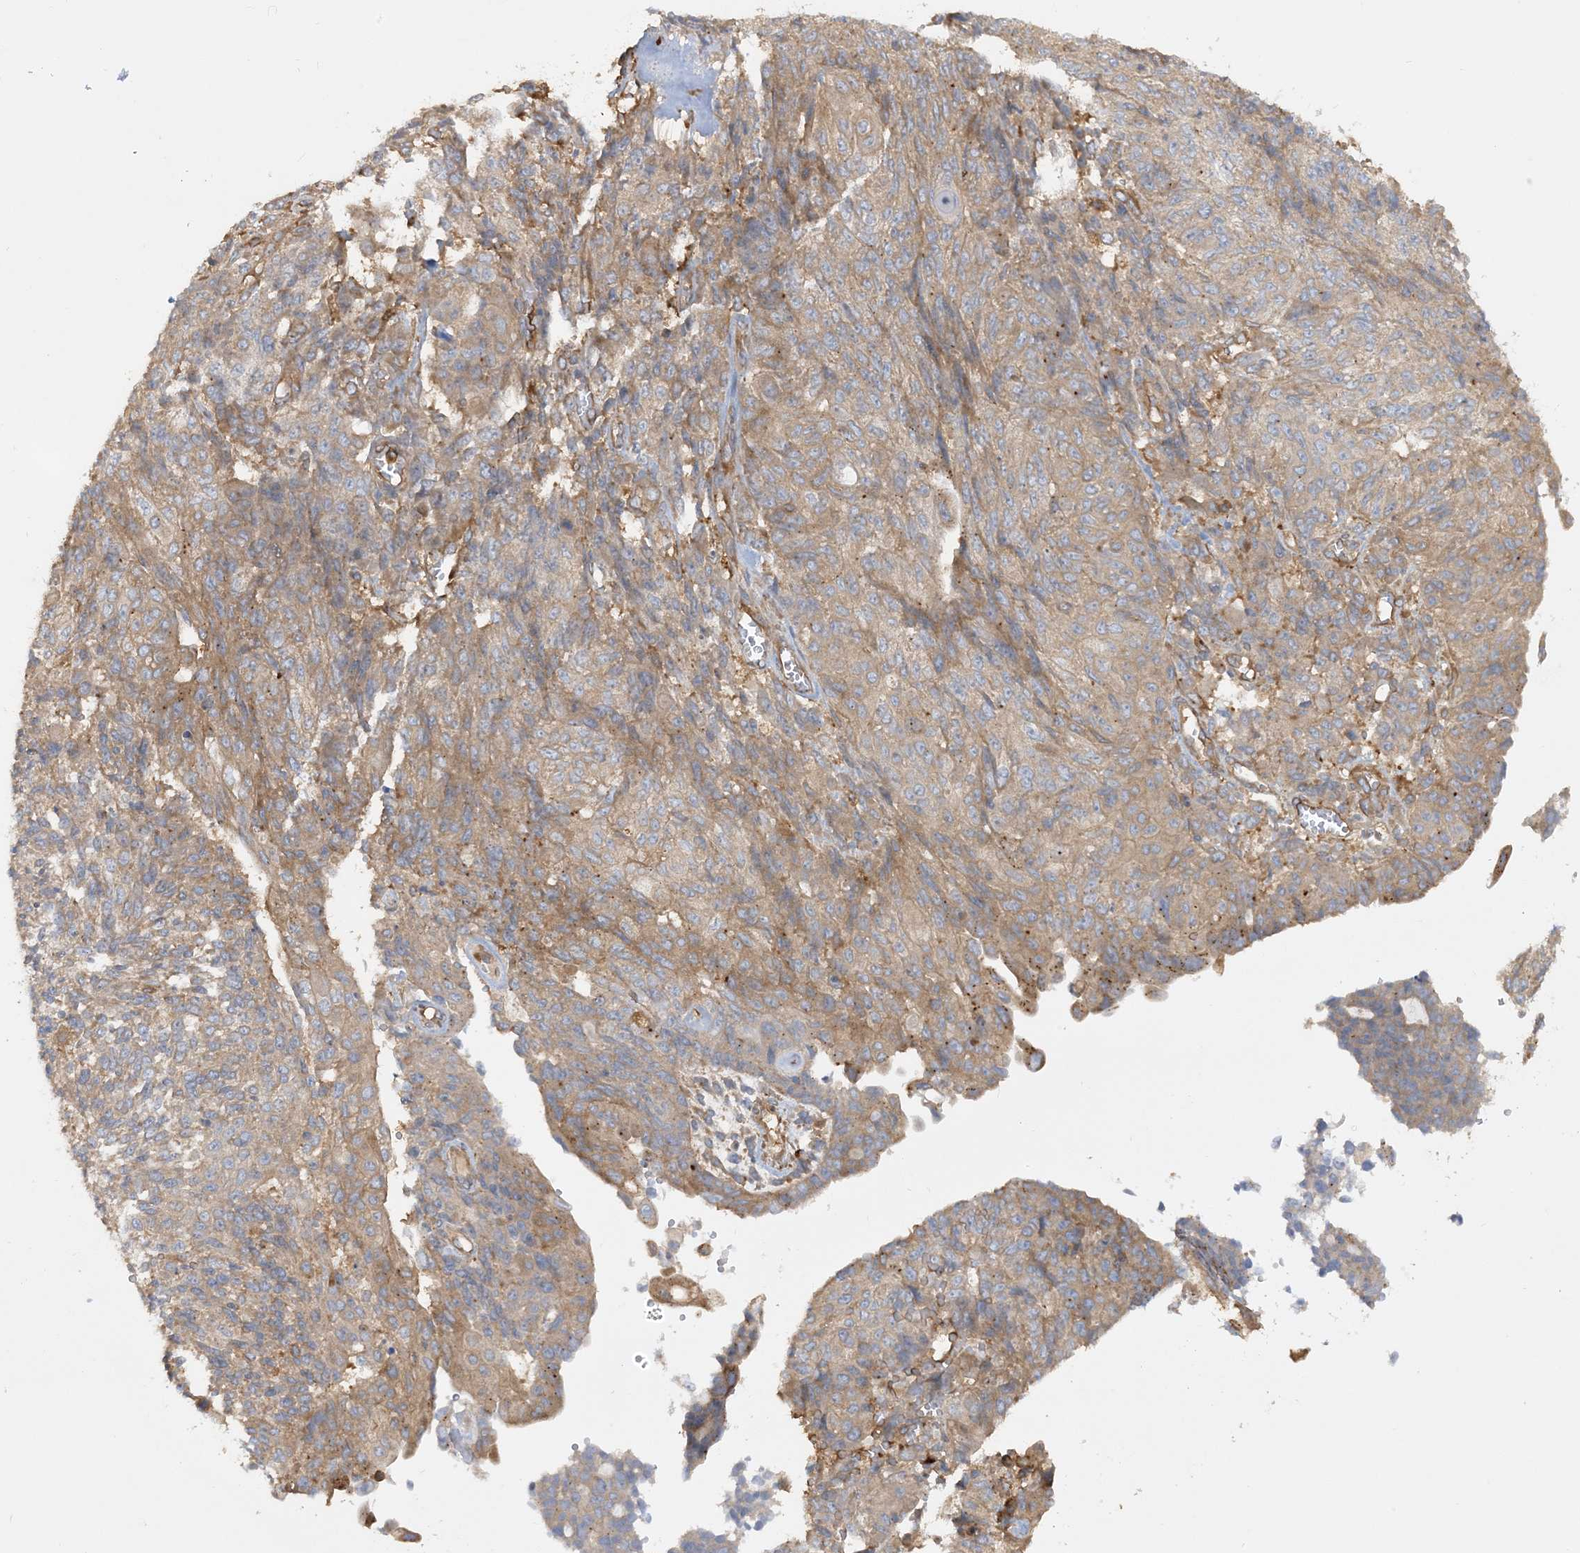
{"staining": {"intensity": "weak", "quantity": ">75%", "location": "cytoplasmic/membranous"}, "tissue": "endometrial cancer", "cell_type": "Tumor cells", "image_type": "cancer", "snomed": [{"axis": "morphology", "description": "Adenocarcinoma, NOS"}, {"axis": "topography", "description": "Endometrium"}], "caption": "High-magnification brightfield microscopy of endometrial cancer stained with DAB (3,3'-diaminobenzidine) (brown) and counterstained with hematoxylin (blue). tumor cells exhibit weak cytoplasmic/membranous positivity is seen in about>75% of cells.", "gene": "SFMBT2", "patient": {"sex": "female", "age": 32}}